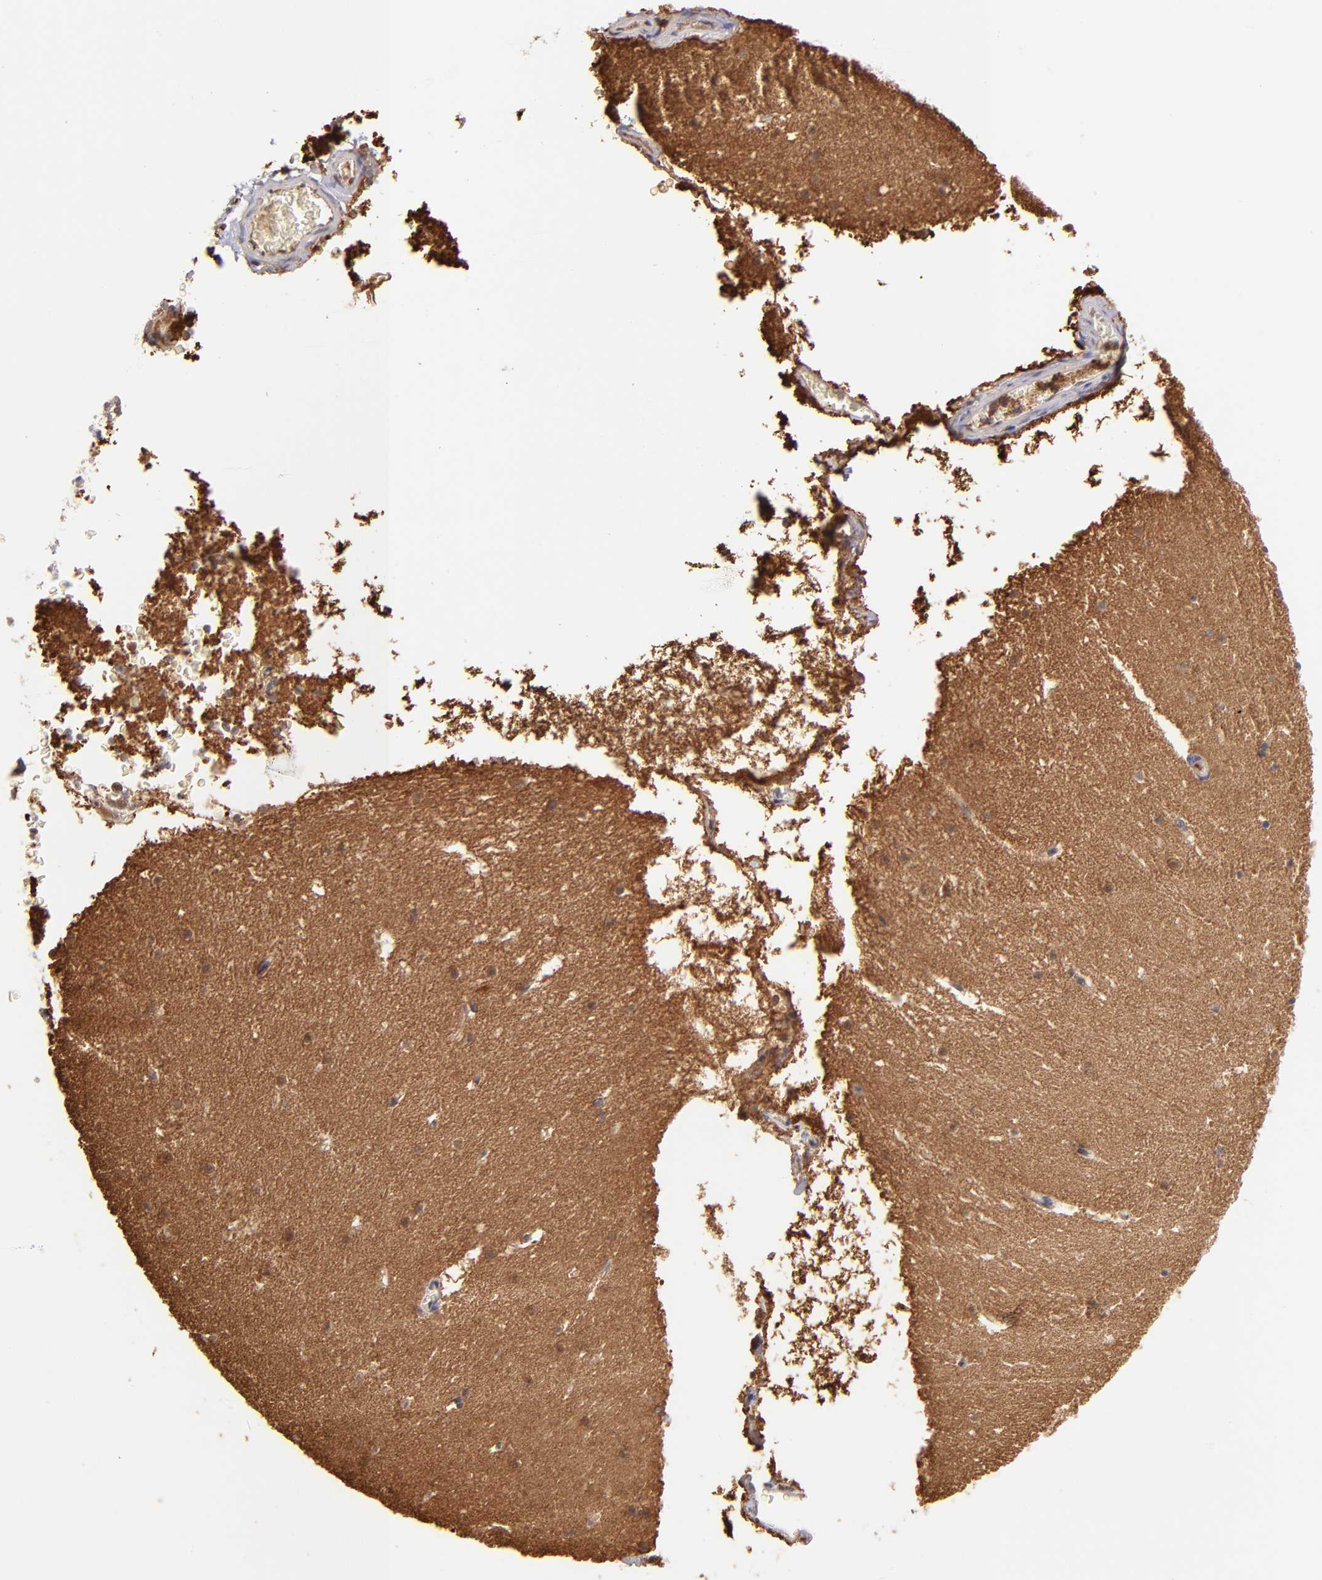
{"staining": {"intensity": "weak", "quantity": ">75%", "location": "cytoplasmic/membranous,nuclear"}, "tissue": "cerebellum", "cell_type": "Cells in granular layer", "image_type": "normal", "snomed": [{"axis": "morphology", "description": "Normal tissue, NOS"}, {"axis": "topography", "description": "Cerebellum"}], "caption": "Protein staining reveals weak cytoplasmic/membranous,nuclear expression in about >75% of cells in granular layer in benign cerebellum. The protein of interest is stained brown, and the nuclei are stained in blue (DAB IHC with brightfield microscopy, high magnification).", "gene": "YWHAB", "patient": {"sex": "male", "age": 45}}